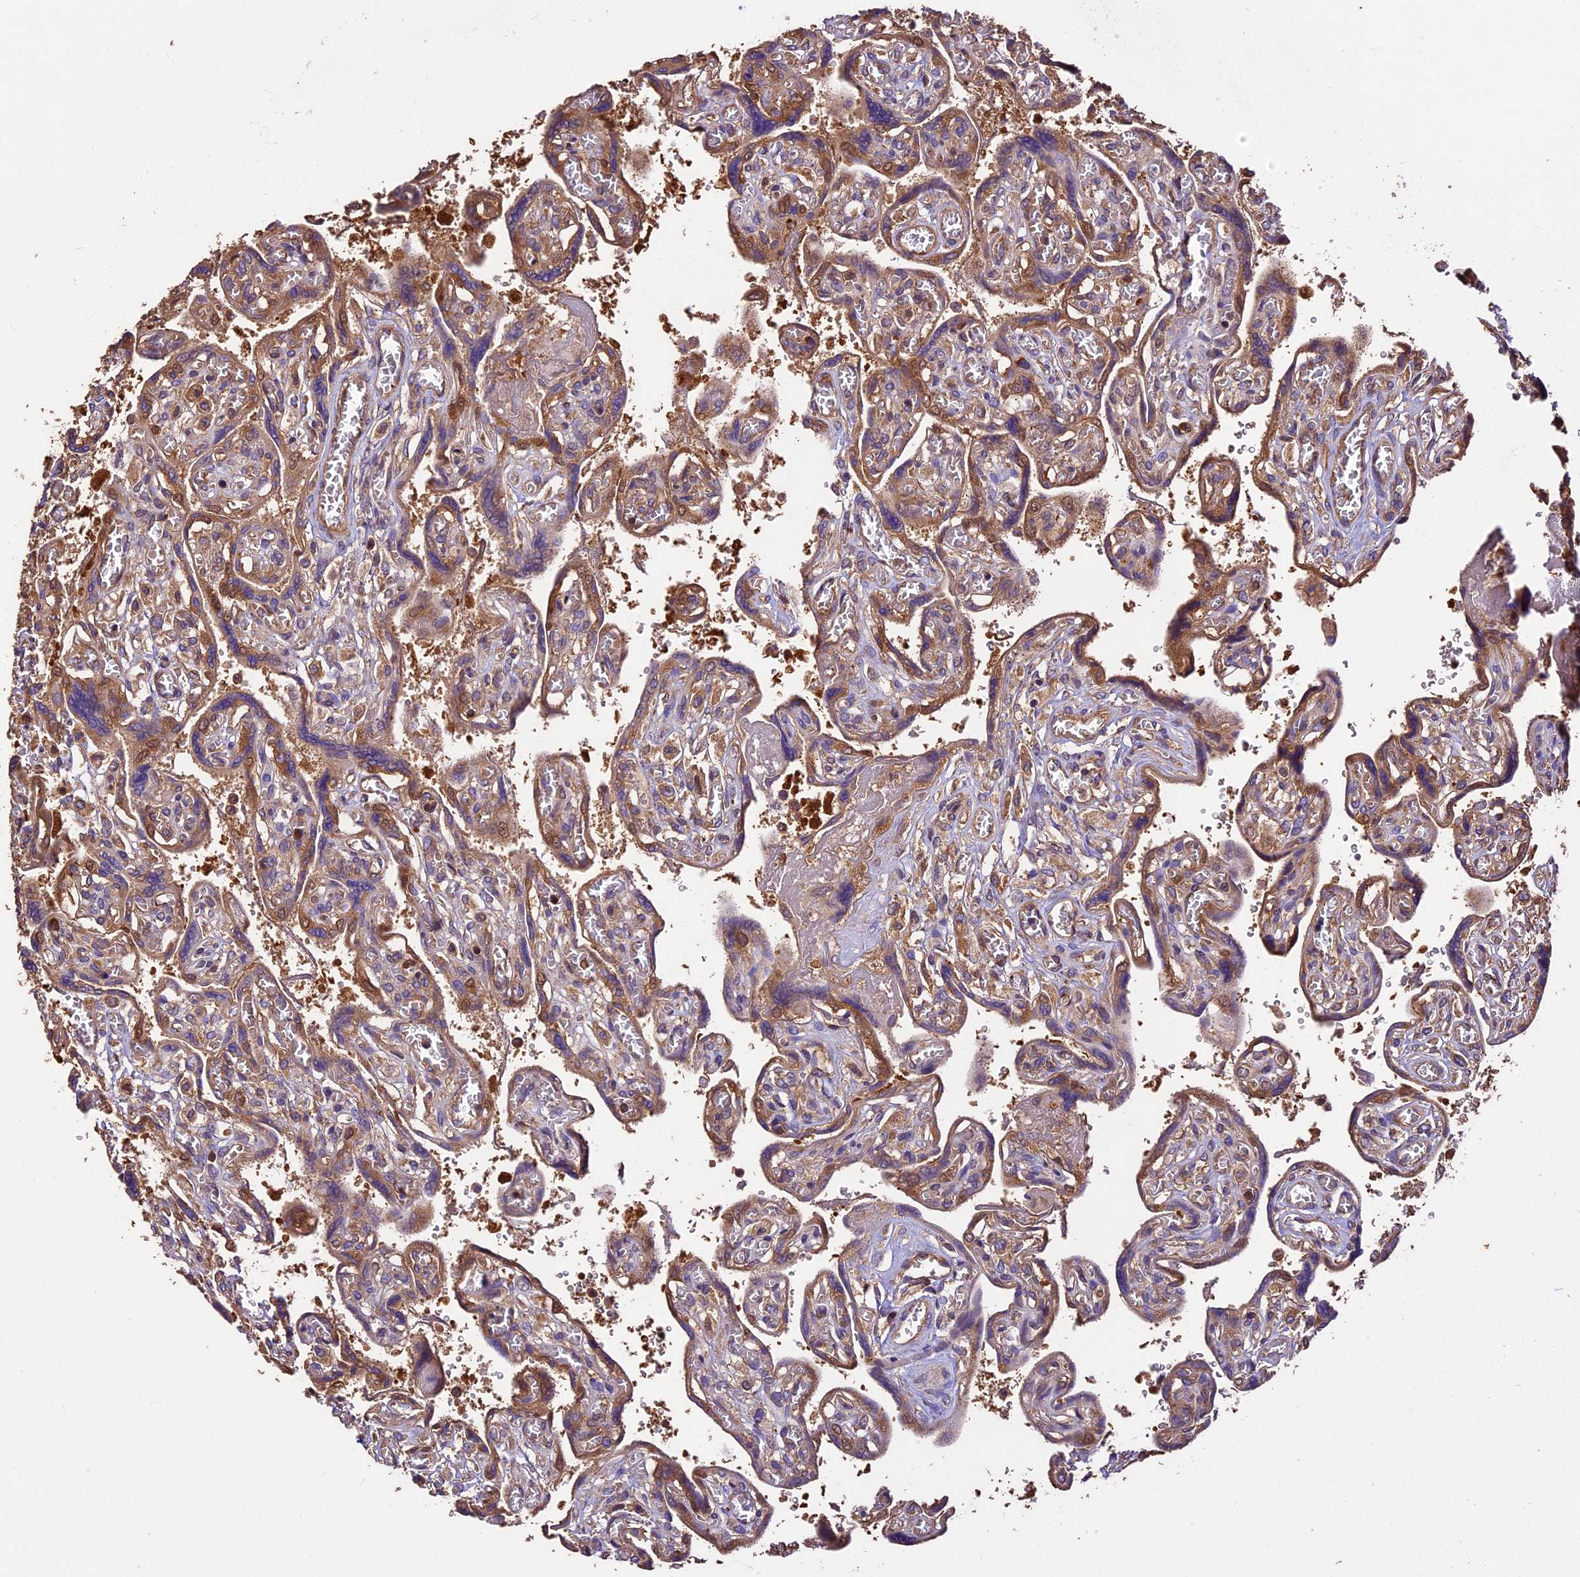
{"staining": {"intensity": "moderate", "quantity": ">75%", "location": "cytoplasmic/membranous"}, "tissue": "placenta", "cell_type": "Trophoblastic cells", "image_type": "normal", "snomed": [{"axis": "morphology", "description": "Normal tissue, NOS"}, {"axis": "topography", "description": "Placenta"}], "caption": "Immunohistochemistry of benign placenta shows medium levels of moderate cytoplasmic/membranous staining in approximately >75% of trophoblastic cells. (brown staining indicates protein expression, while blue staining denotes nuclei).", "gene": "KARS1", "patient": {"sex": "female", "age": 39}}